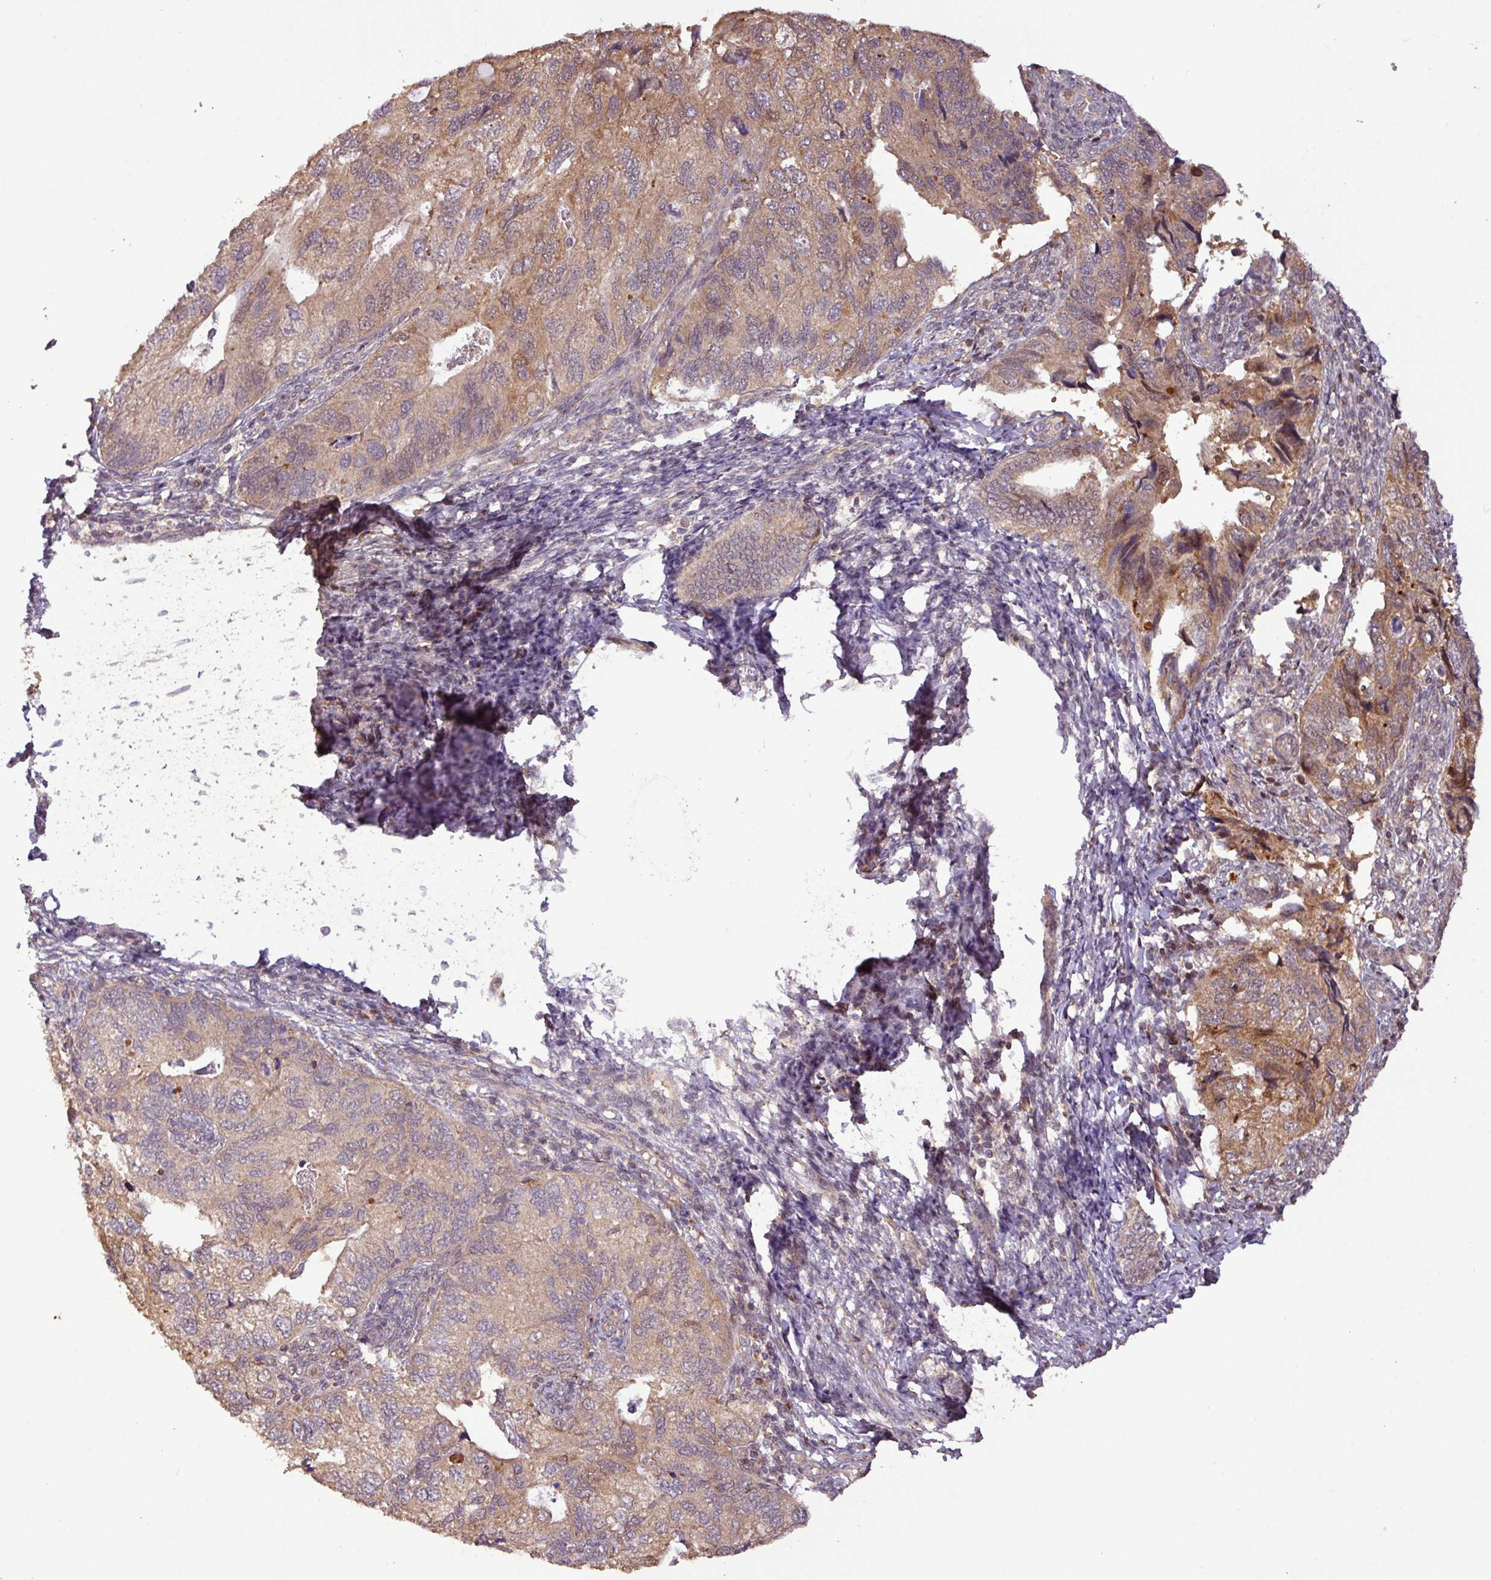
{"staining": {"intensity": "moderate", "quantity": ">75%", "location": "cytoplasmic/membranous"}, "tissue": "endometrial cancer", "cell_type": "Tumor cells", "image_type": "cancer", "snomed": [{"axis": "morphology", "description": "Carcinoma, NOS"}, {"axis": "topography", "description": "Uterus"}], "caption": "A brown stain highlights moderate cytoplasmic/membranous expression of a protein in human endometrial carcinoma tumor cells. Nuclei are stained in blue.", "gene": "YPEL3", "patient": {"sex": "female", "age": 76}}